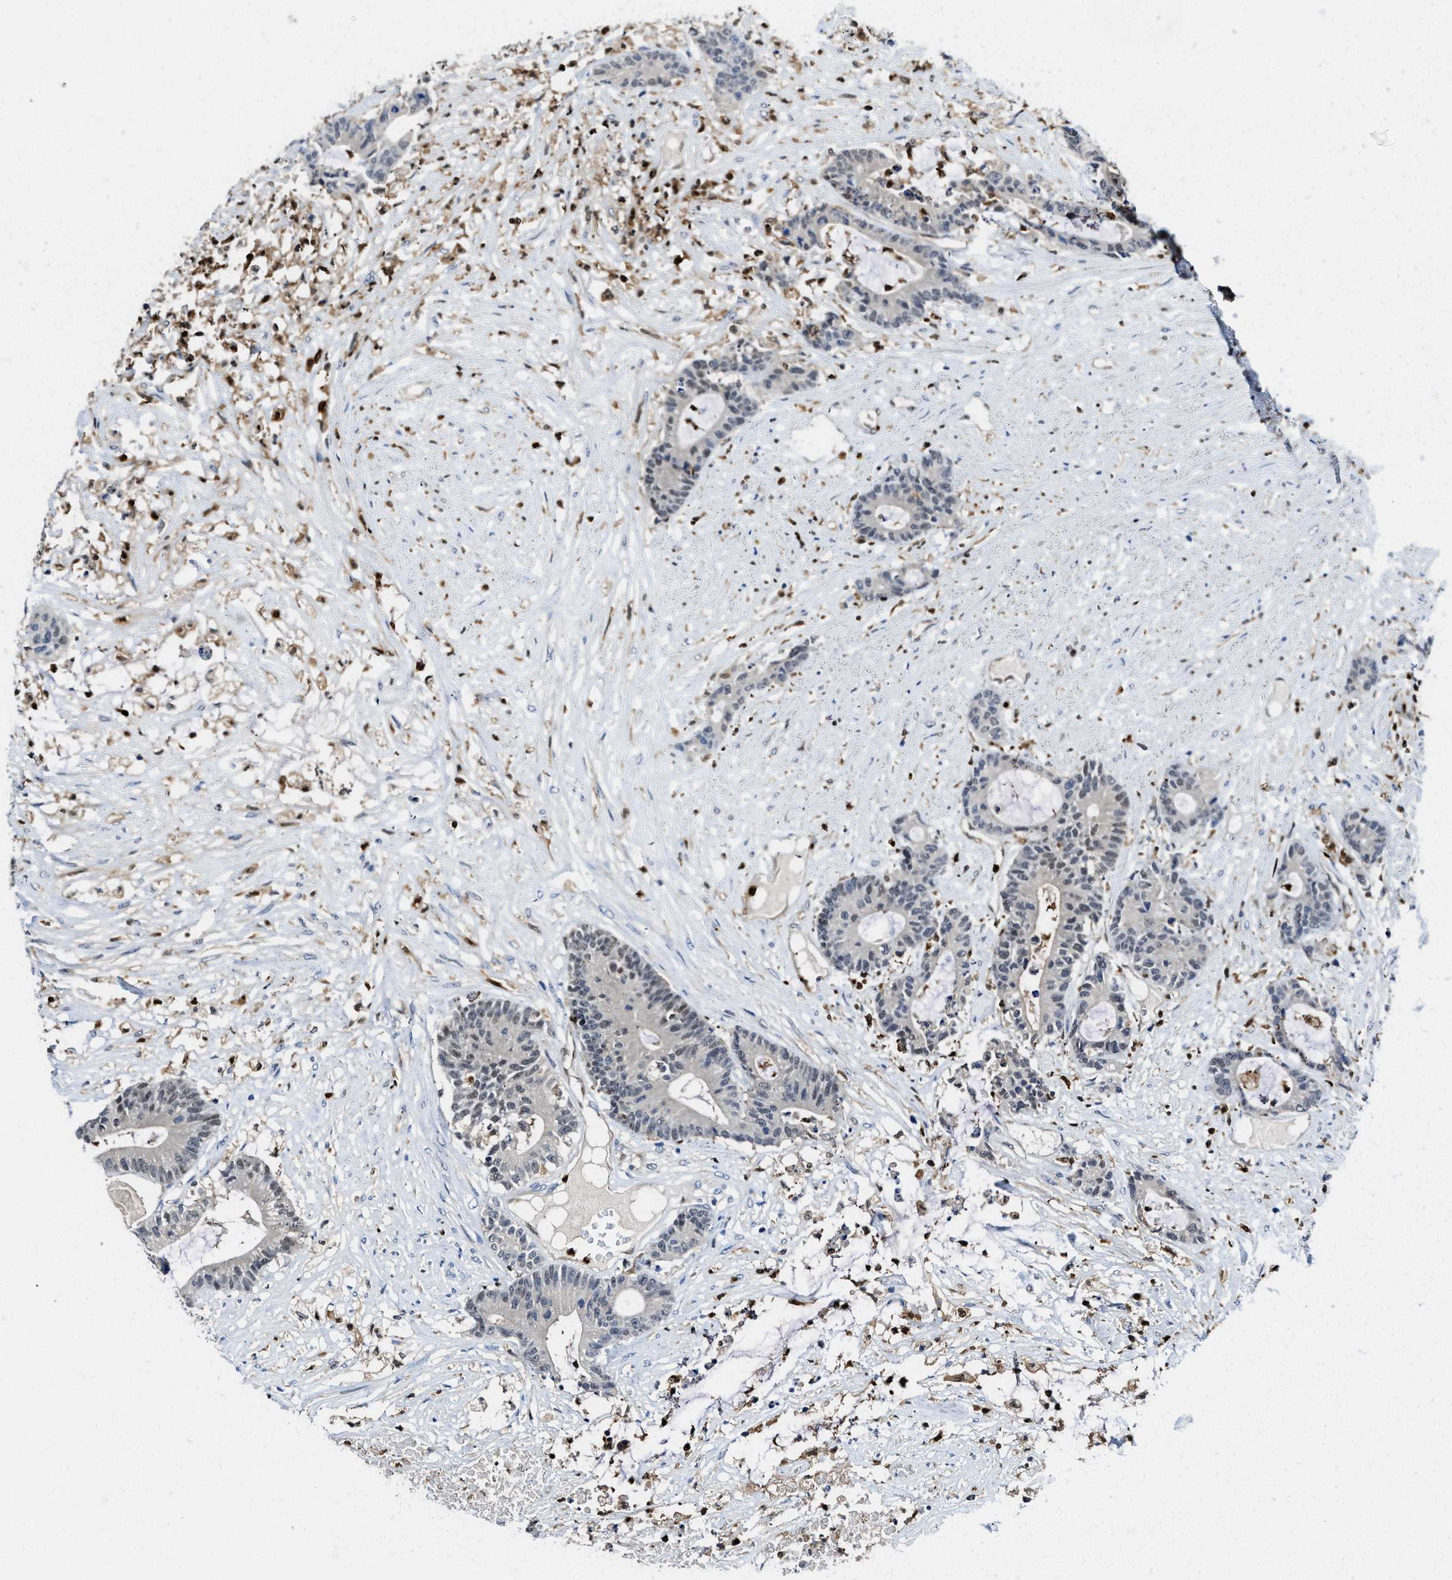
{"staining": {"intensity": "moderate", "quantity": "<25%", "location": "nuclear"}, "tissue": "colorectal cancer", "cell_type": "Tumor cells", "image_type": "cancer", "snomed": [{"axis": "morphology", "description": "Adenocarcinoma, NOS"}, {"axis": "topography", "description": "Colon"}], "caption": "Immunohistochemical staining of colorectal cancer (adenocarcinoma) exhibits moderate nuclear protein positivity in about <25% of tumor cells.", "gene": "LTA4H", "patient": {"sex": "female", "age": 84}}